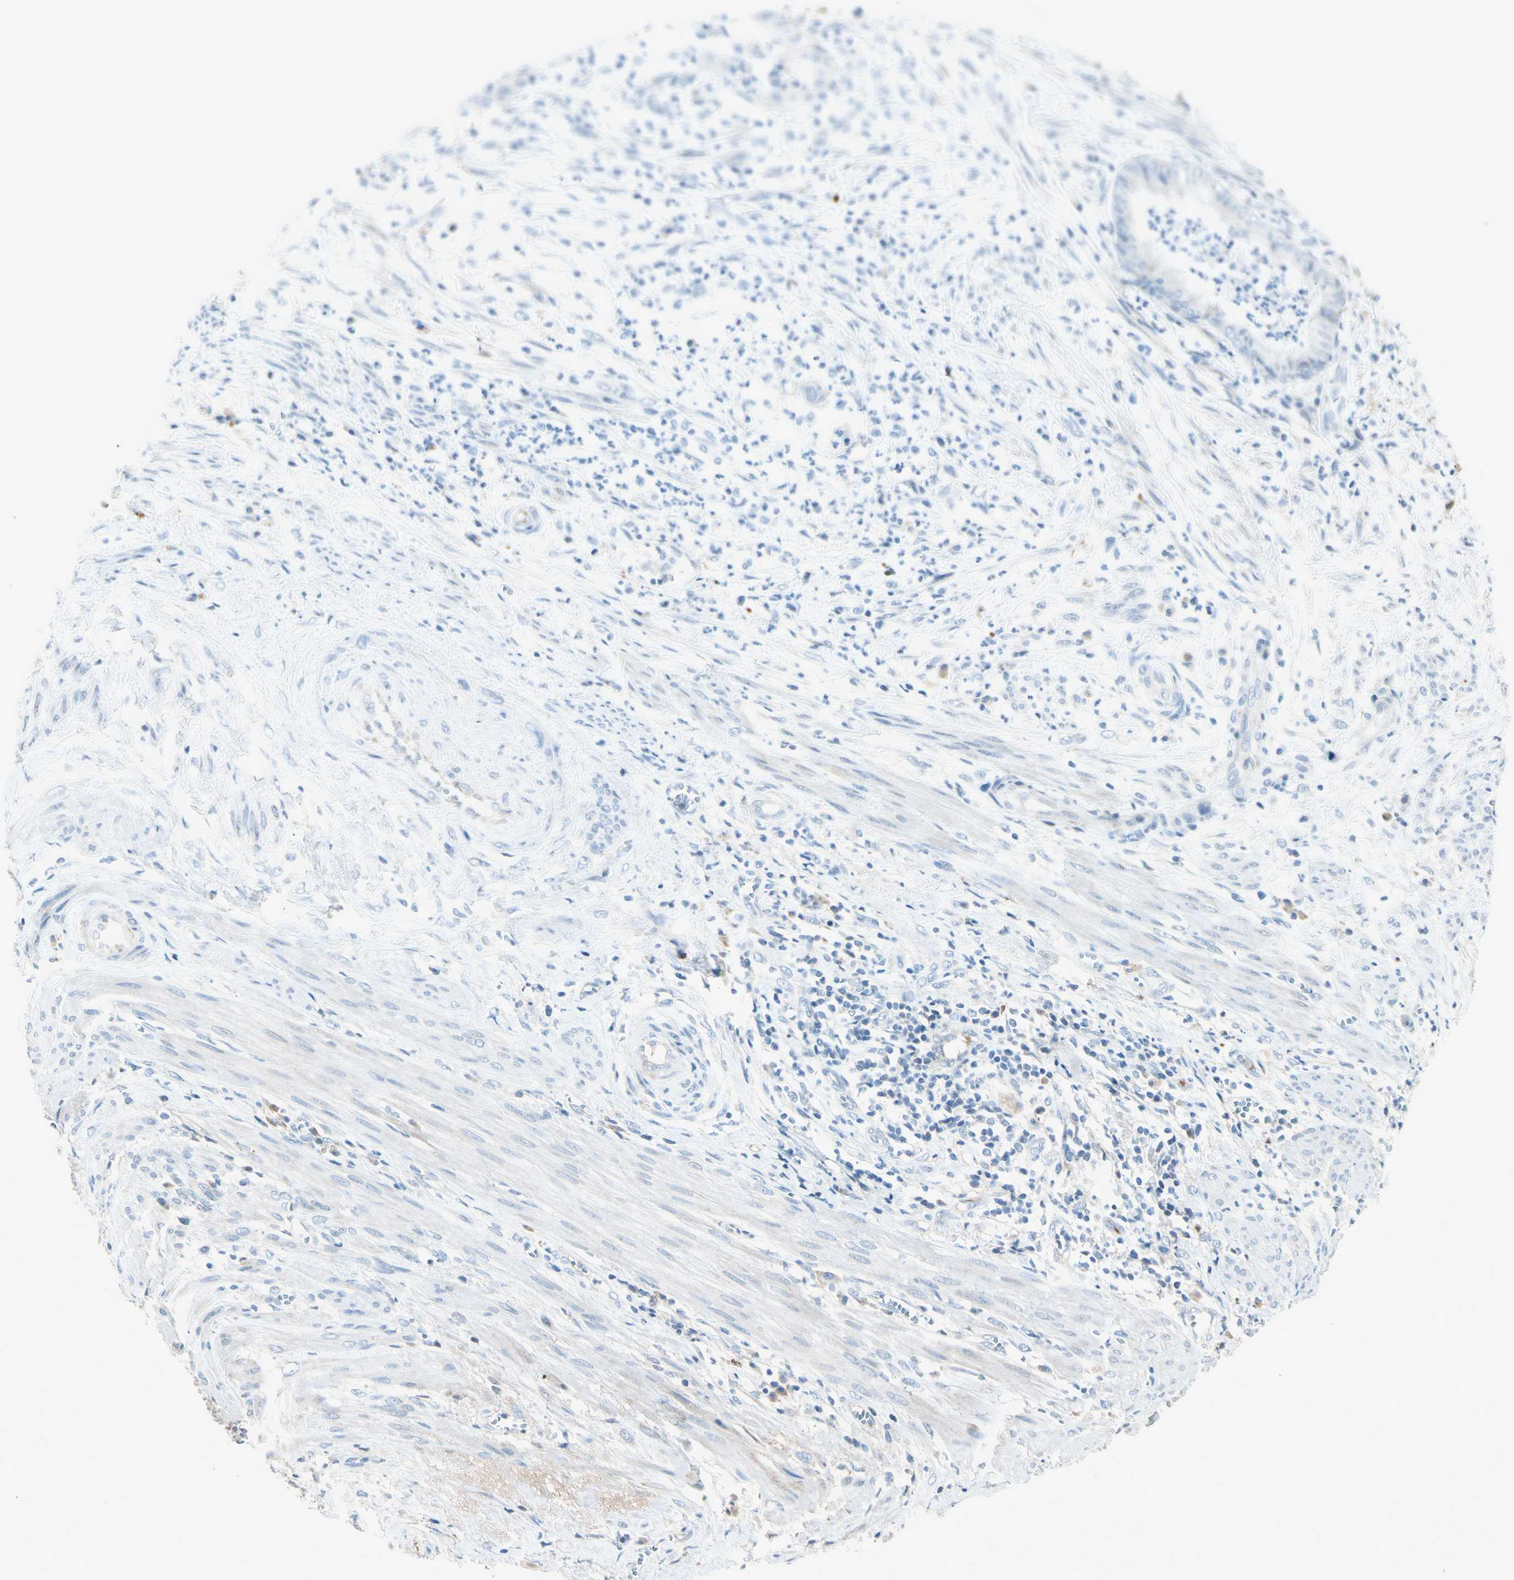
{"staining": {"intensity": "negative", "quantity": "none", "location": "none"}, "tissue": "endometrial cancer", "cell_type": "Tumor cells", "image_type": "cancer", "snomed": [{"axis": "morphology", "description": "Necrosis, NOS"}, {"axis": "morphology", "description": "Adenocarcinoma, NOS"}, {"axis": "topography", "description": "Endometrium"}], "caption": "There is no significant expression in tumor cells of adenocarcinoma (endometrial).", "gene": "SERPIND1", "patient": {"sex": "female", "age": 79}}